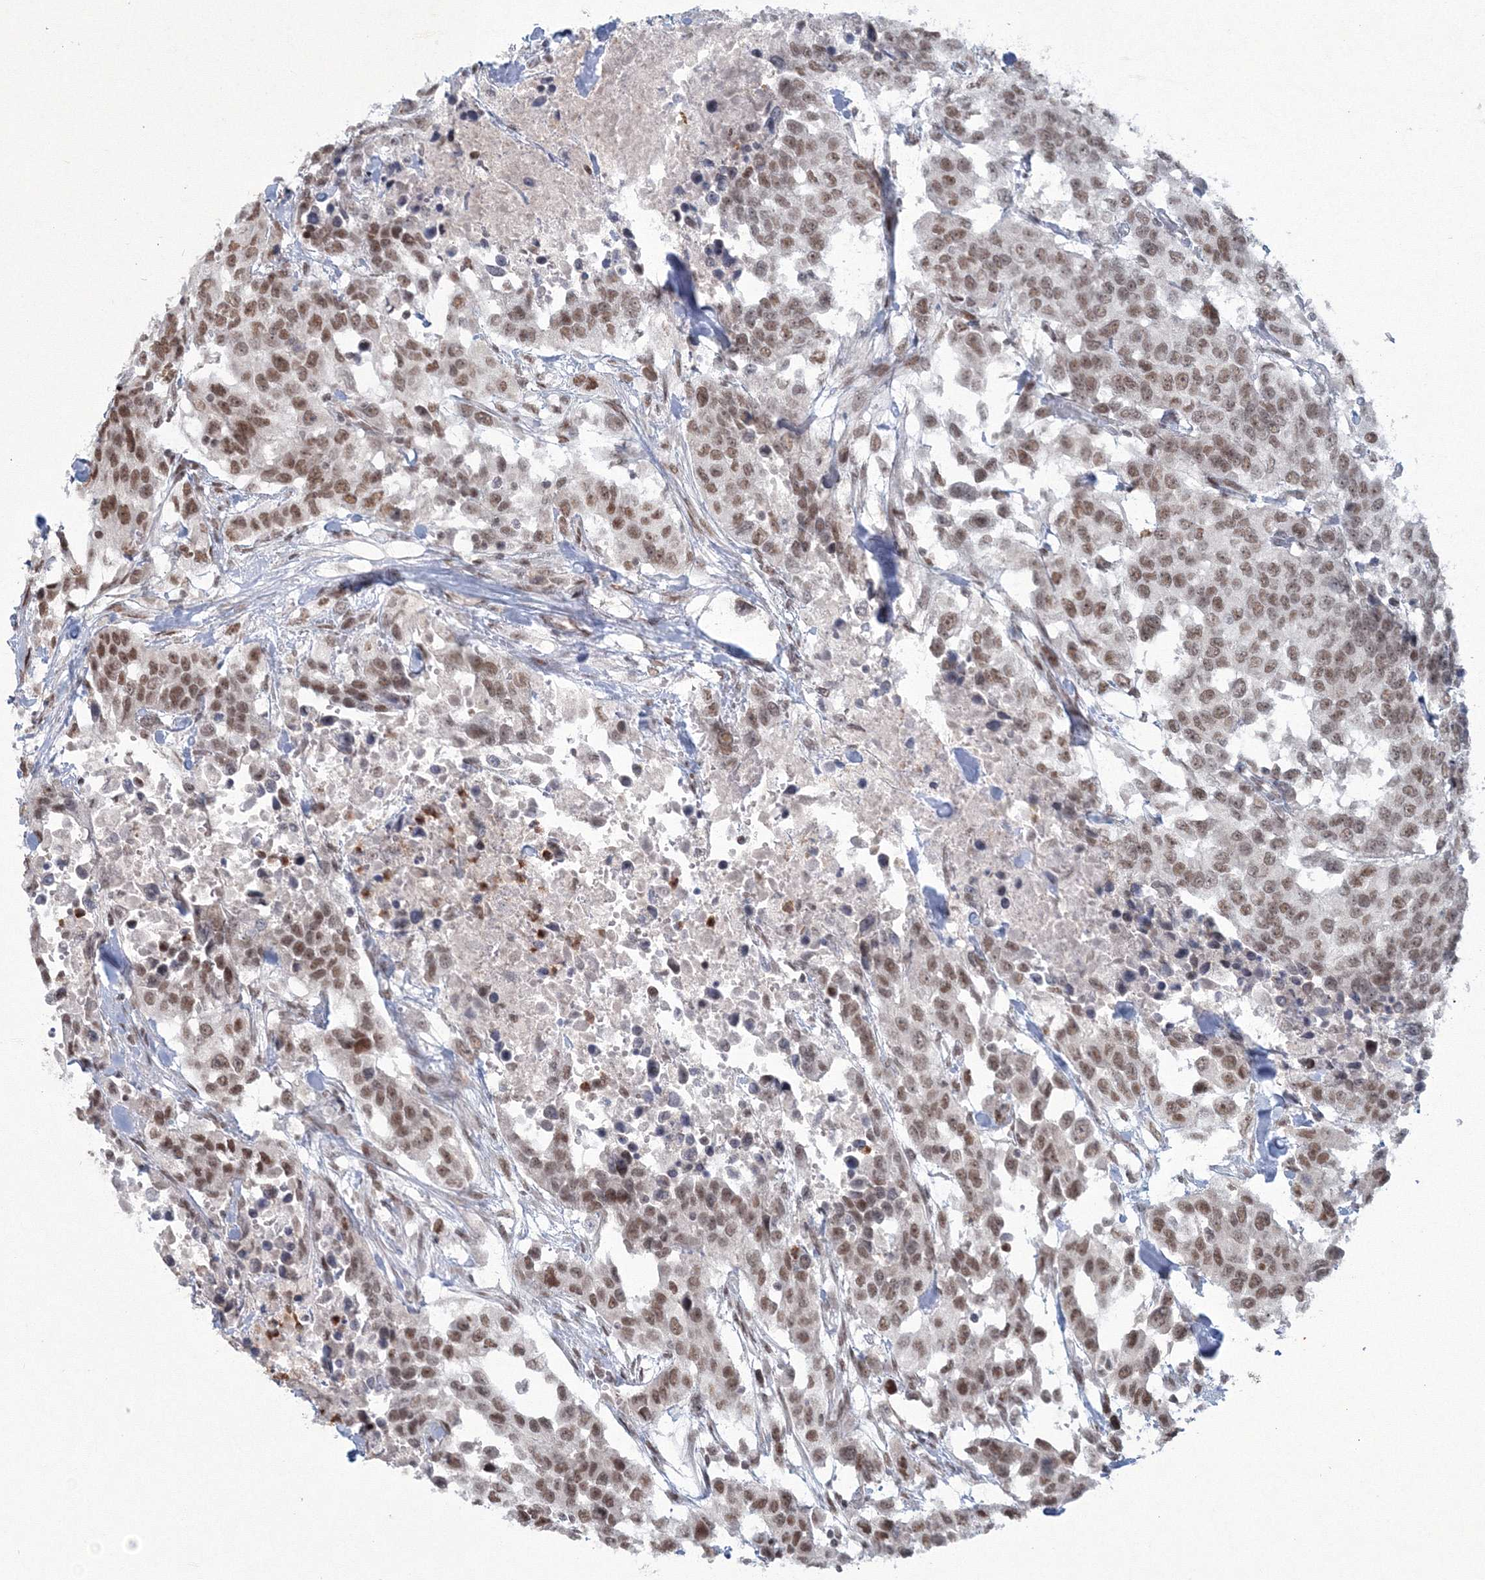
{"staining": {"intensity": "moderate", "quantity": ">75%", "location": "nuclear"}, "tissue": "urothelial cancer", "cell_type": "Tumor cells", "image_type": "cancer", "snomed": [{"axis": "morphology", "description": "Urothelial carcinoma, High grade"}, {"axis": "topography", "description": "Urinary bladder"}], "caption": "A photomicrograph of human urothelial carcinoma (high-grade) stained for a protein shows moderate nuclear brown staining in tumor cells. Nuclei are stained in blue.", "gene": "C3orf33", "patient": {"sex": "female", "age": 80}}